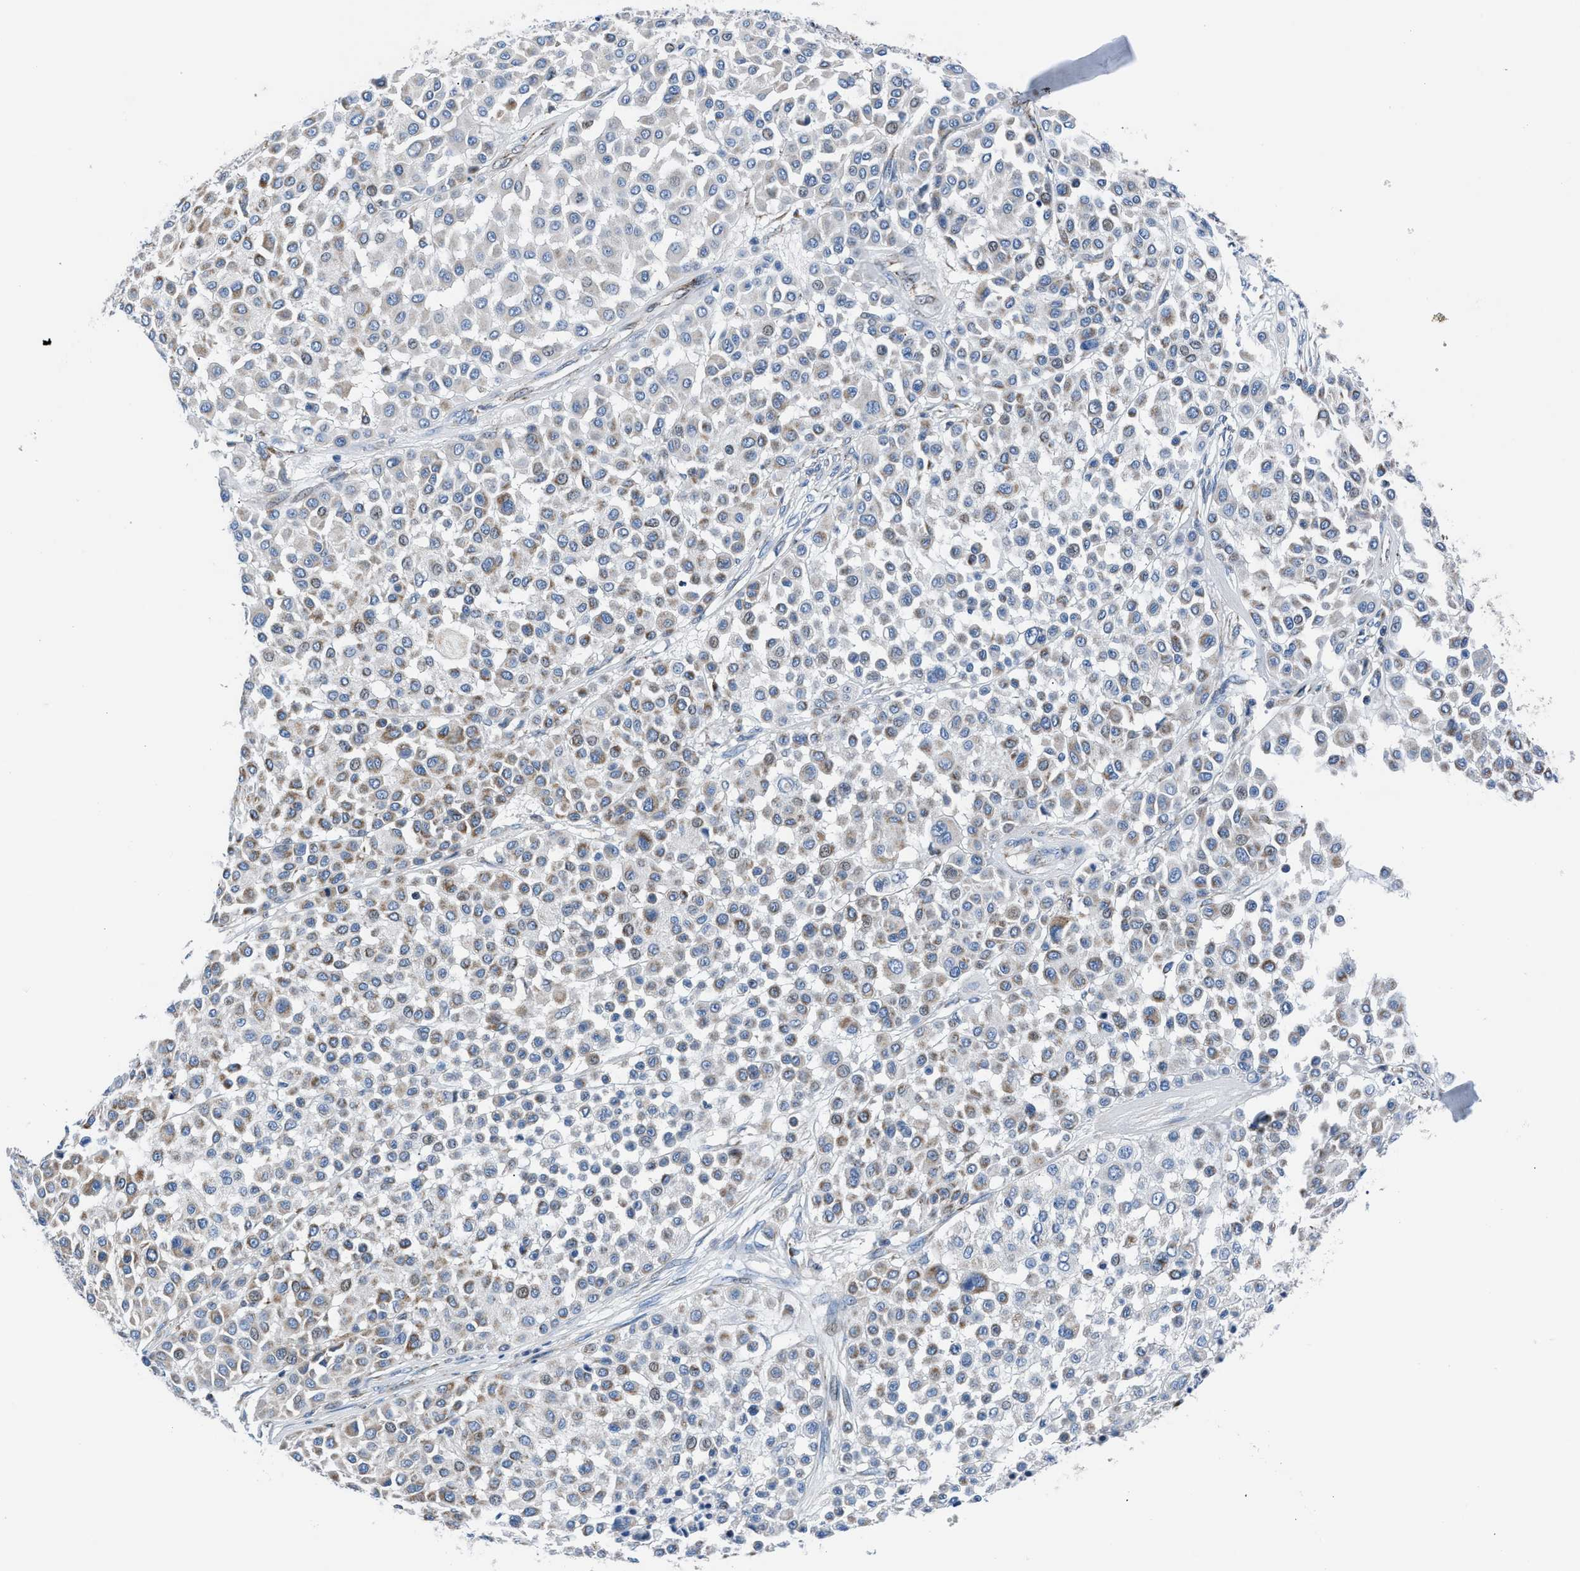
{"staining": {"intensity": "moderate", "quantity": "<25%", "location": "cytoplasmic/membranous"}, "tissue": "melanoma", "cell_type": "Tumor cells", "image_type": "cancer", "snomed": [{"axis": "morphology", "description": "Malignant melanoma, Metastatic site"}, {"axis": "topography", "description": "Soft tissue"}], "caption": "Immunohistochemistry (DAB) staining of human melanoma exhibits moderate cytoplasmic/membranous protein expression in about <25% of tumor cells.", "gene": "LMO2", "patient": {"sex": "male", "age": 41}}